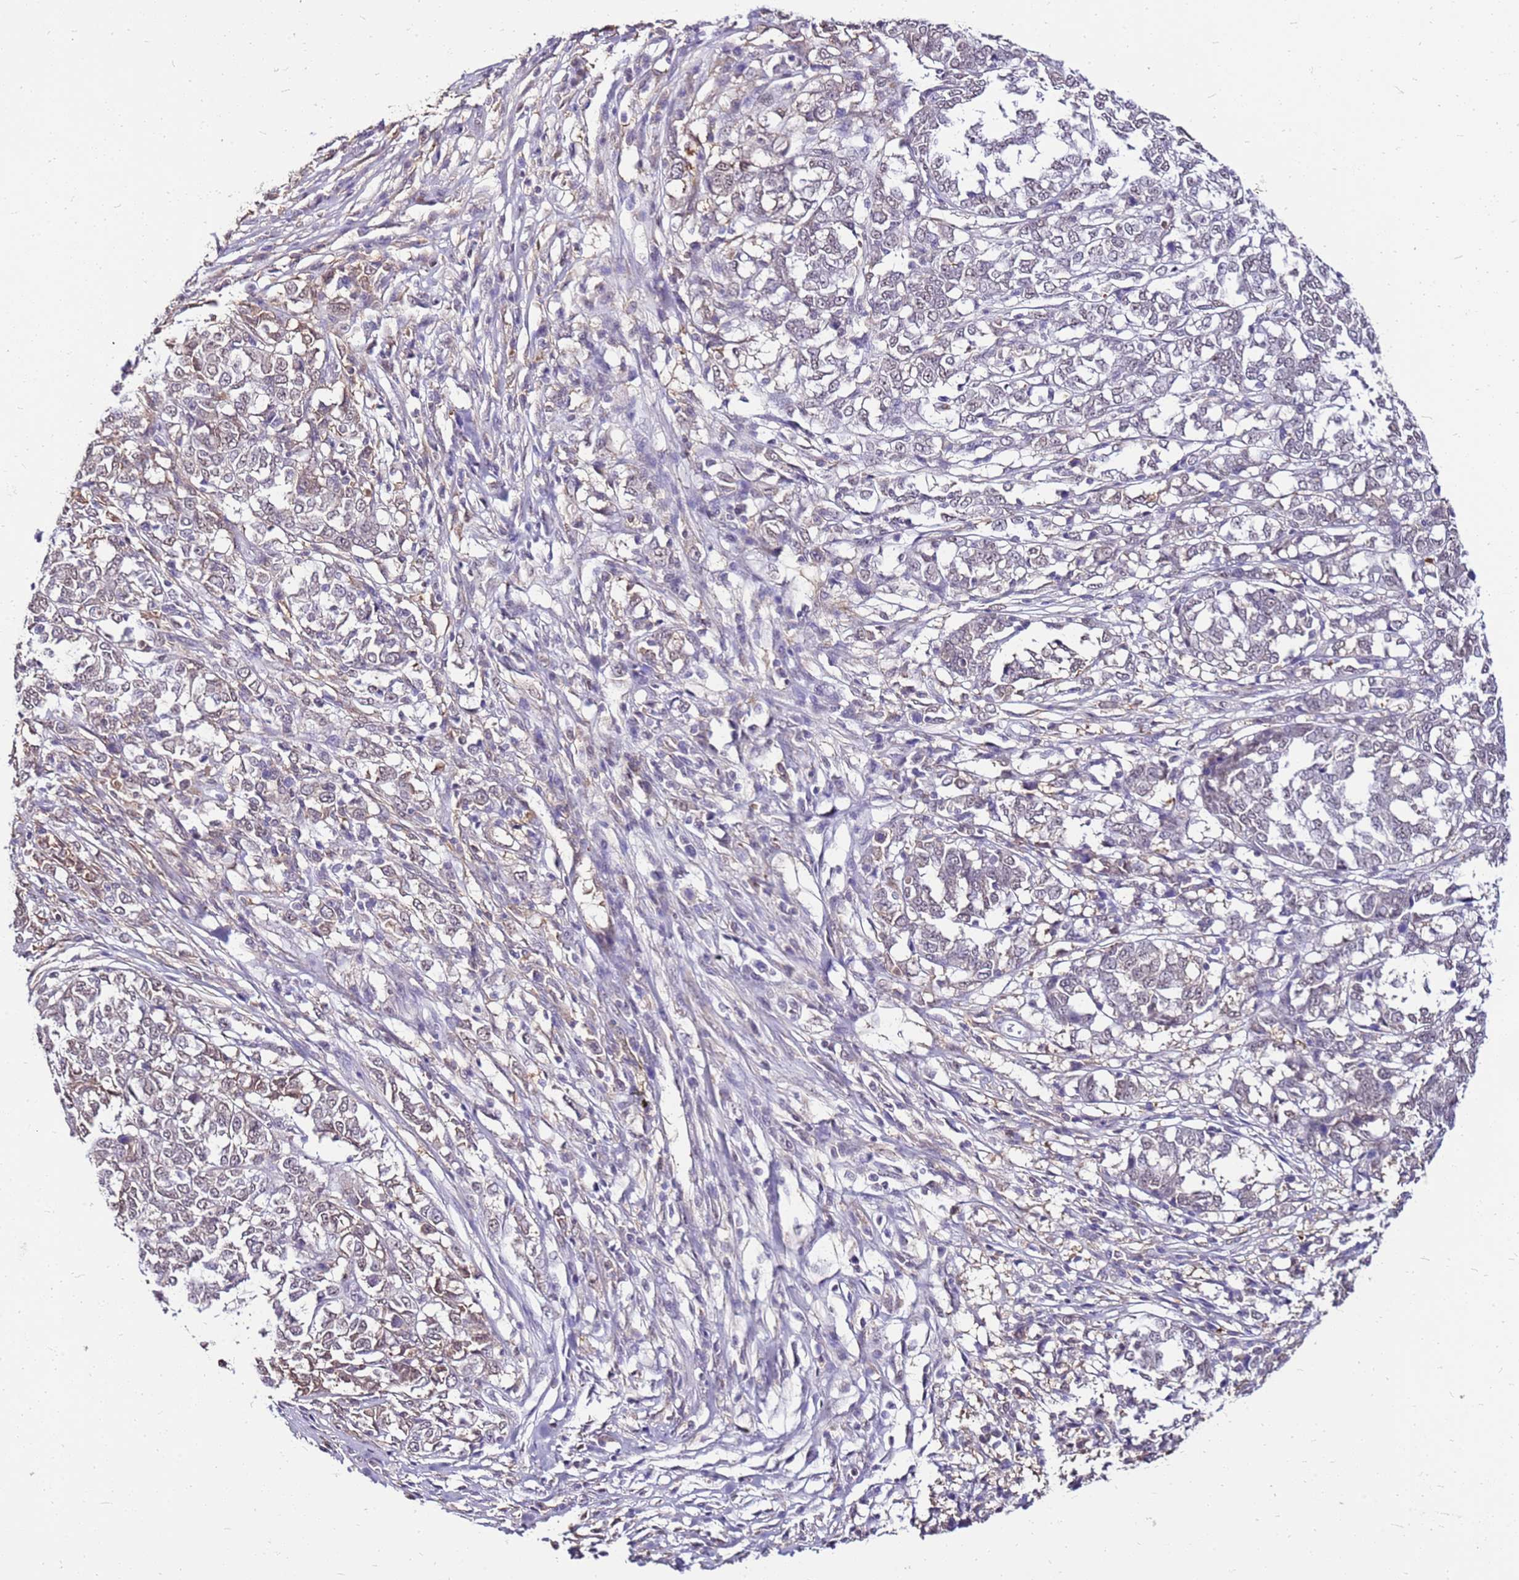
{"staining": {"intensity": "weak", "quantity": "<25%", "location": "cytoplasmic/membranous"}, "tissue": "melanoma", "cell_type": "Tumor cells", "image_type": "cancer", "snomed": [{"axis": "morphology", "description": "Malignant melanoma, NOS"}, {"axis": "topography", "description": "Skin"}], "caption": "Immunohistochemistry image of neoplastic tissue: human melanoma stained with DAB exhibits no significant protein expression in tumor cells.", "gene": "ALDH1A3", "patient": {"sex": "female", "age": 72}}